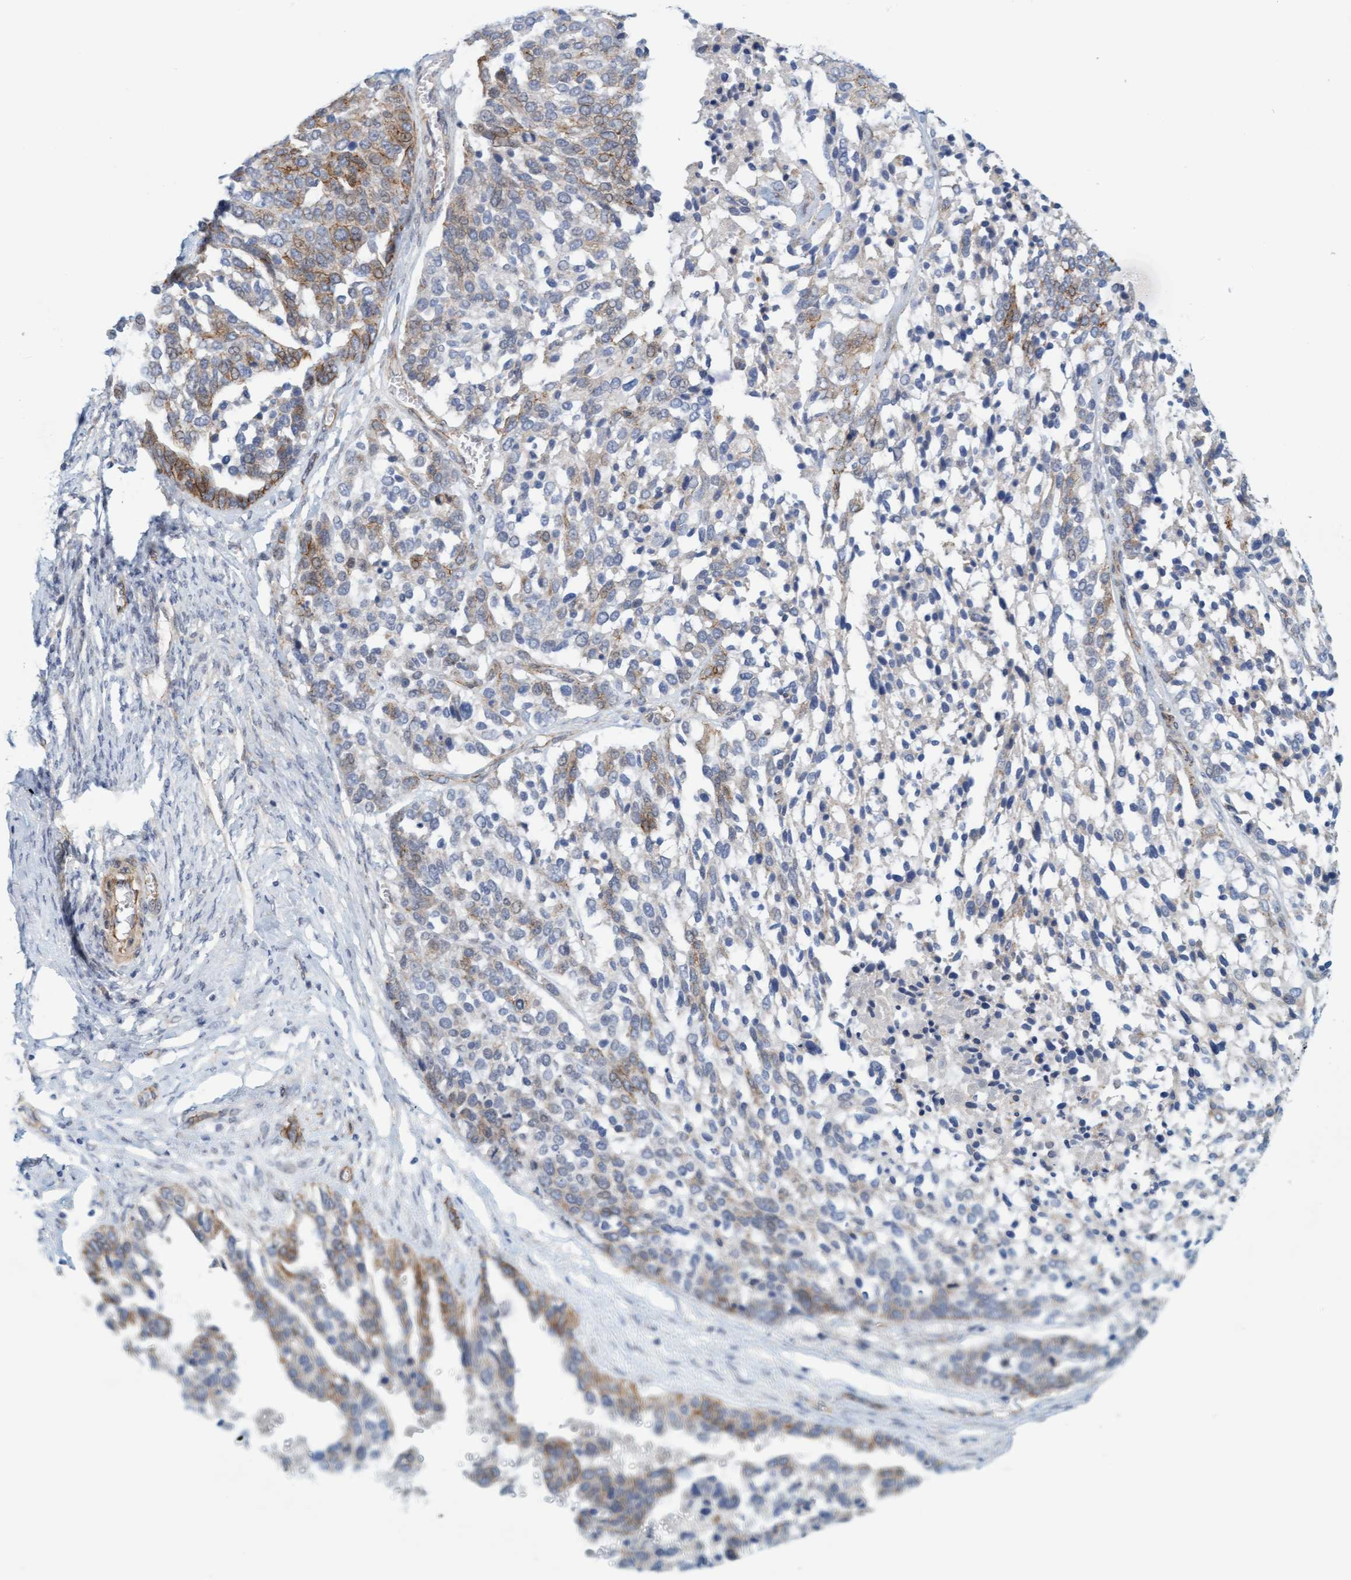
{"staining": {"intensity": "weak", "quantity": "<25%", "location": "cytoplasmic/membranous"}, "tissue": "ovarian cancer", "cell_type": "Tumor cells", "image_type": "cancer", "snomed": [{"axis": "morphology", "description": "Cystadenocarcinoma, serous, NOS"}, {"axis": "topography", "description": "Ovary"}], "caption": "High magnification brightfield microscopy of serous cystadenocarcinoma (ovarian) stained with DAB (brown) and counterstained with hematoxylin (blue): tumor cells show no significant expression. (DAB (3,3'-diaminobenzidine) immunohistochemistry (IHC) with hematoxylin counter stain).", "gene": "KRBA2", "patient": {"sex": "female", "age": 44}}